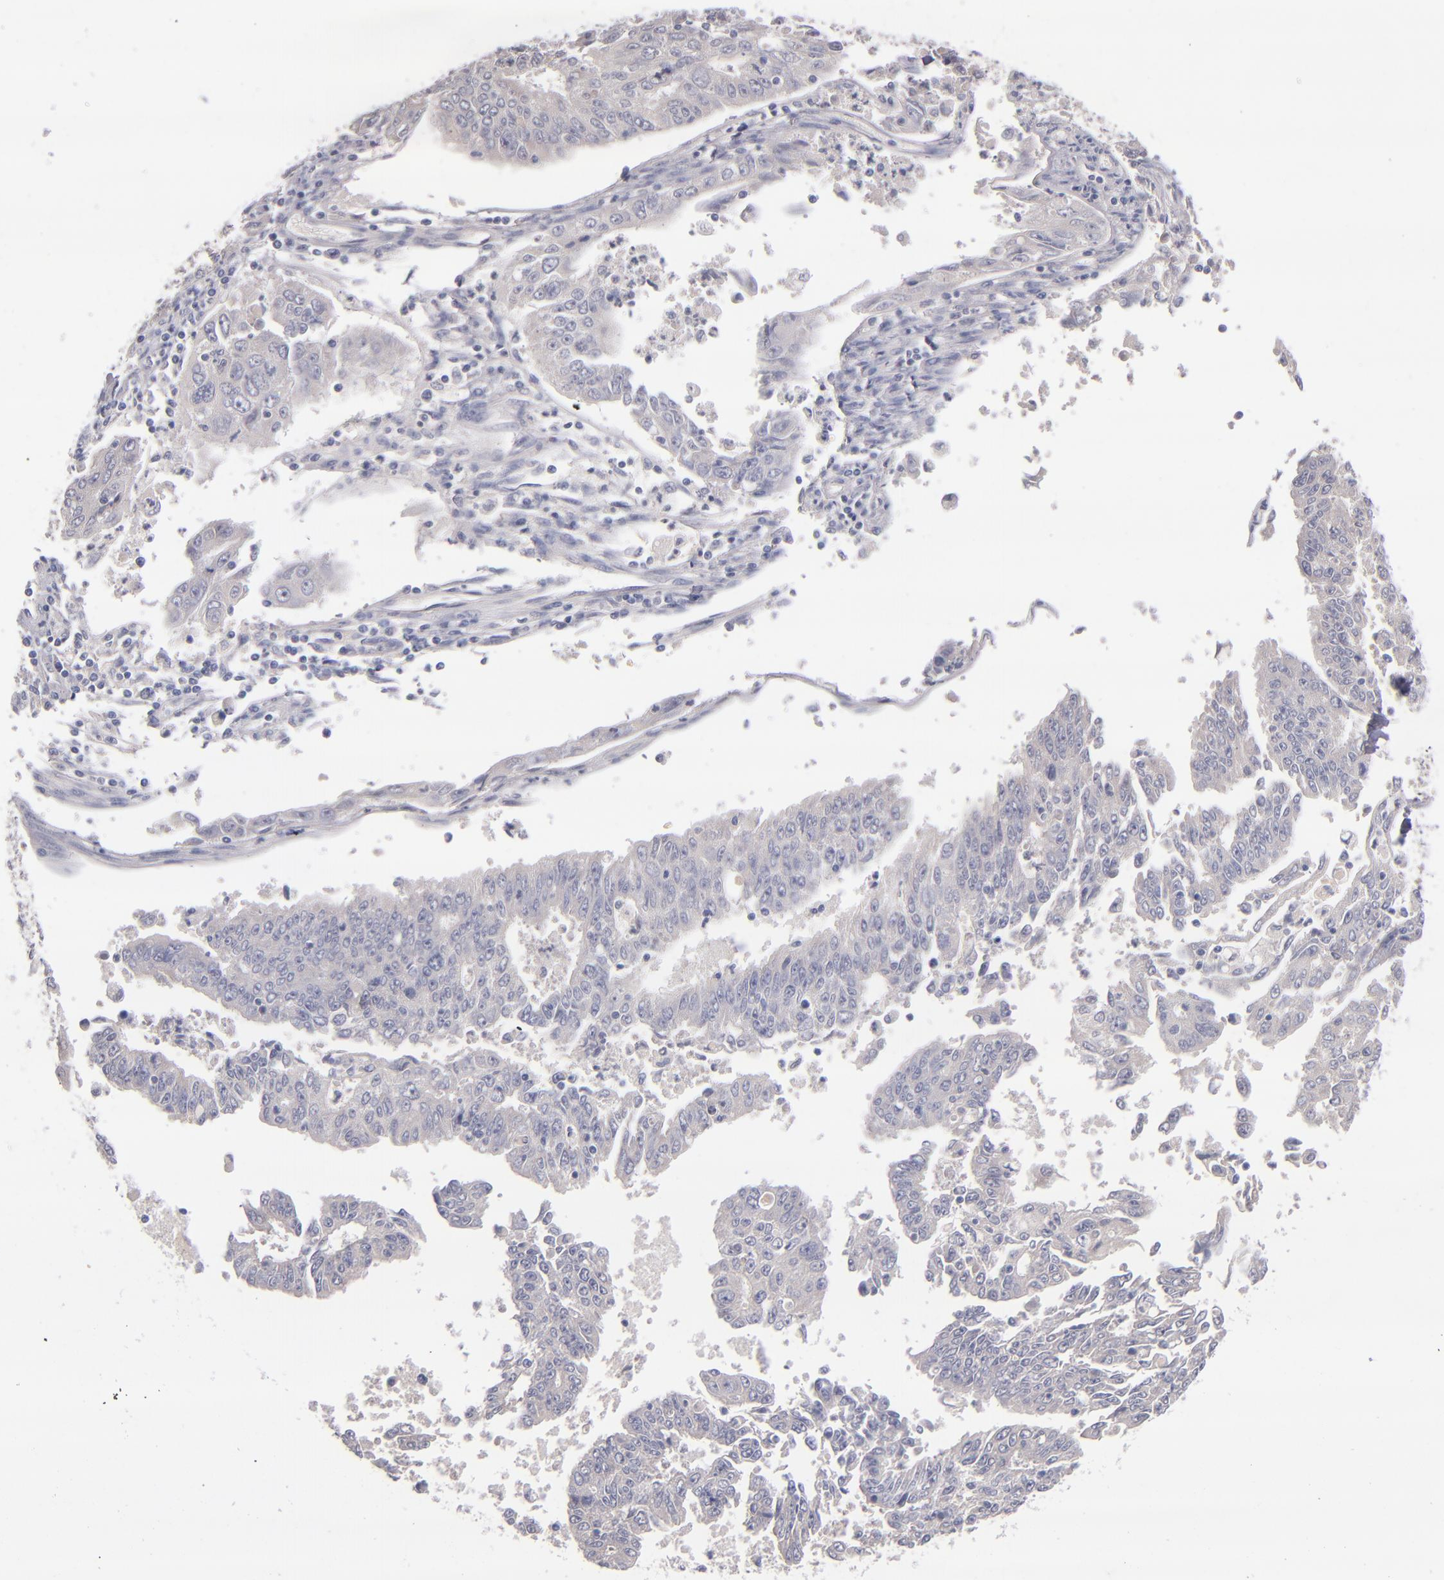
{"staining": {"intensity": "weak", "quantity": "25%-75%", "location": "cytoplasmic/membranous"}, "tissue": "endometrial cancer", "cell_type": "Tumor cells", "image_type": "cancer", "snomed": [{"axis": "morphology", "description": "Adenocarcinoma, NOS"}, {"axis": "topography", "description": "Endometrium"}], "caption": "Endometrial cancer (adenocarcinoma) stained with a protein marker displays weak staining in tumor cells.", "gene": "TSC2", "patient": {"sex": "female", "age": 42}}